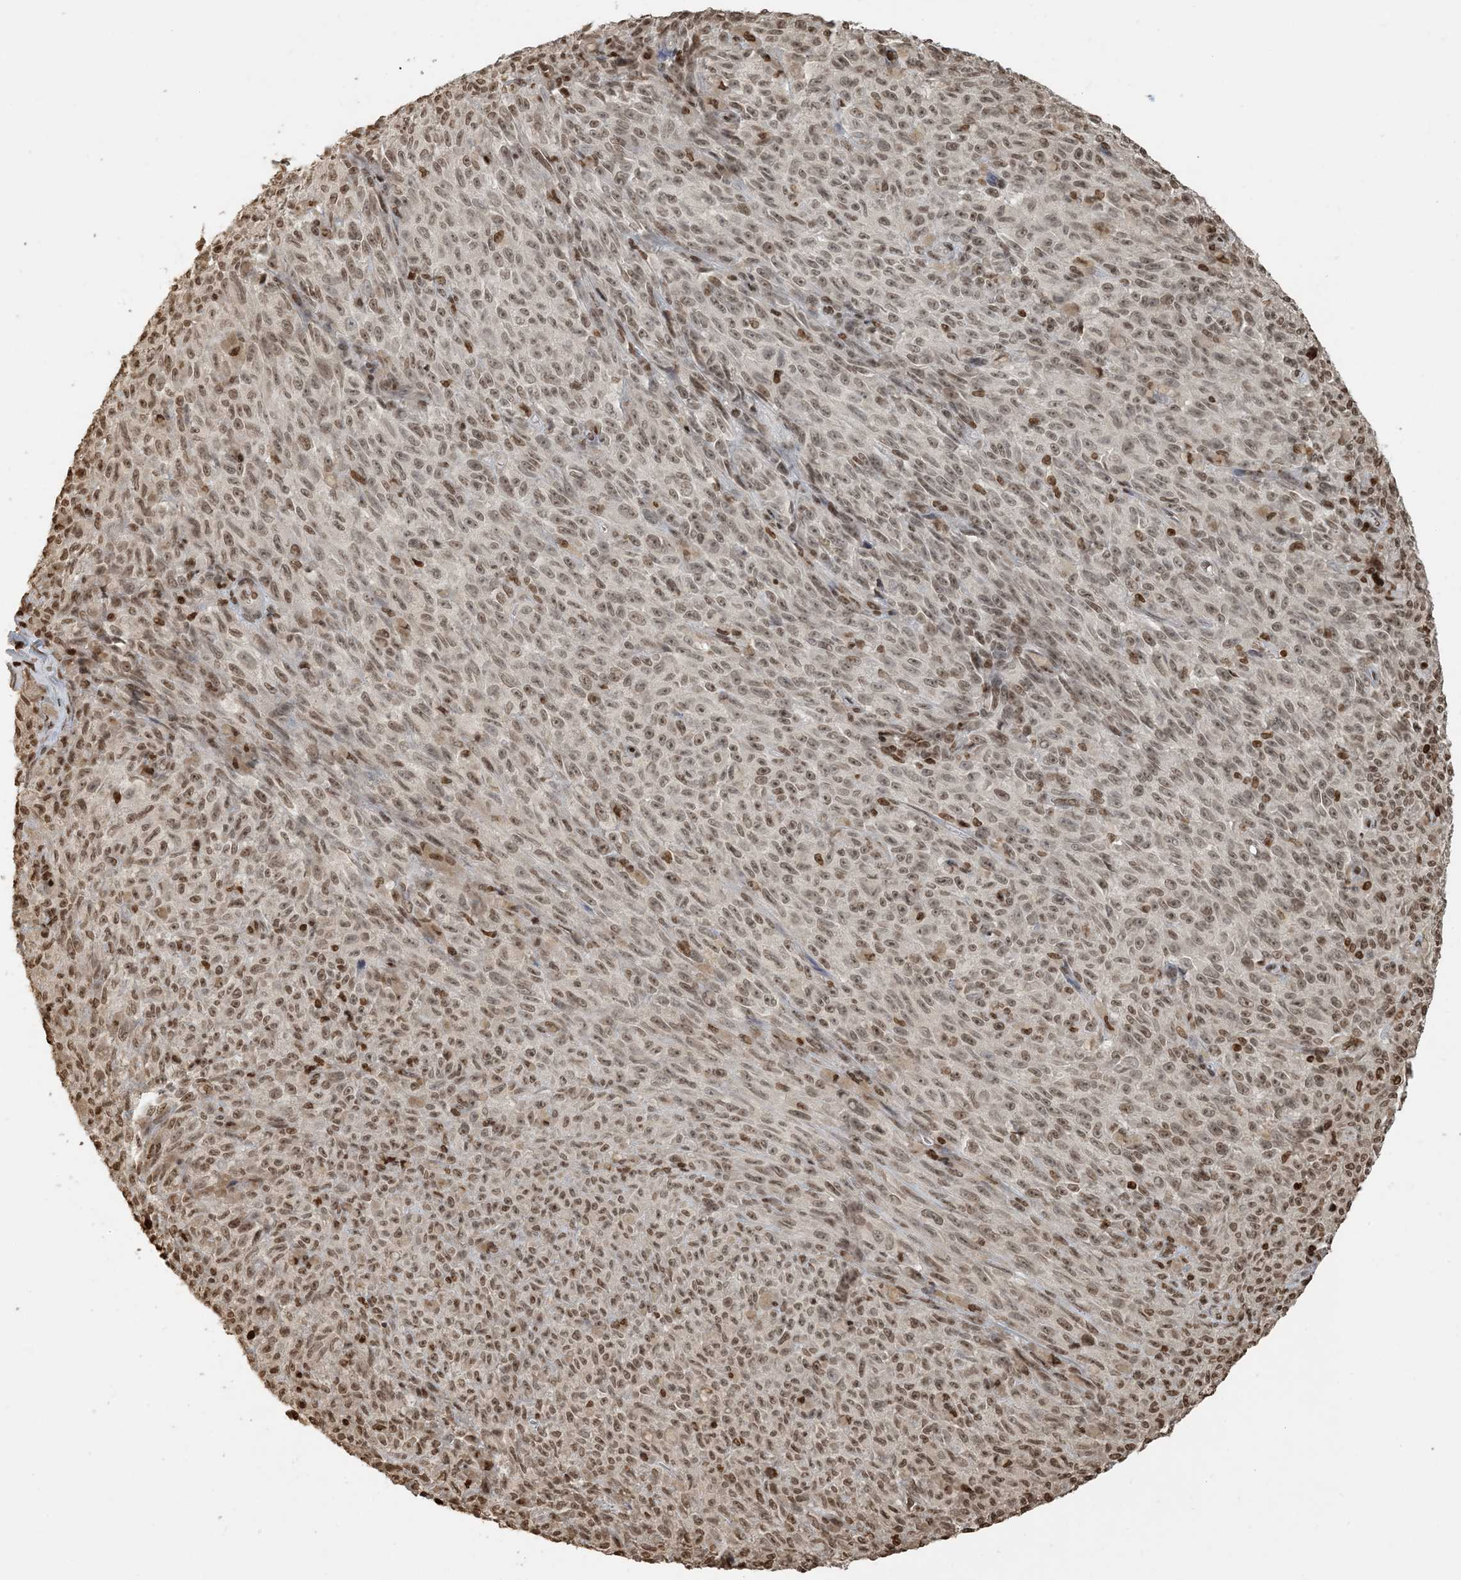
{"staining": {"intensity": "moderate", "quantity": ">75%", "location": "nuclear"}, "tissue": "melanoma", "cell_type": "Tumor cells", "image_type": "cancer", "snomed": [{"axis": "morphology", "description": "Malignant melanoma, NOS"}, {"axis": "topography", "description": "Skin"}], "caption": "Human melanoma stained for a protein (brown) shows moderate nuclear positive staining in approximately >75% of tumor cells.", "gene": "H3-3B", "patient": {"sex": "female", "age": 82}}